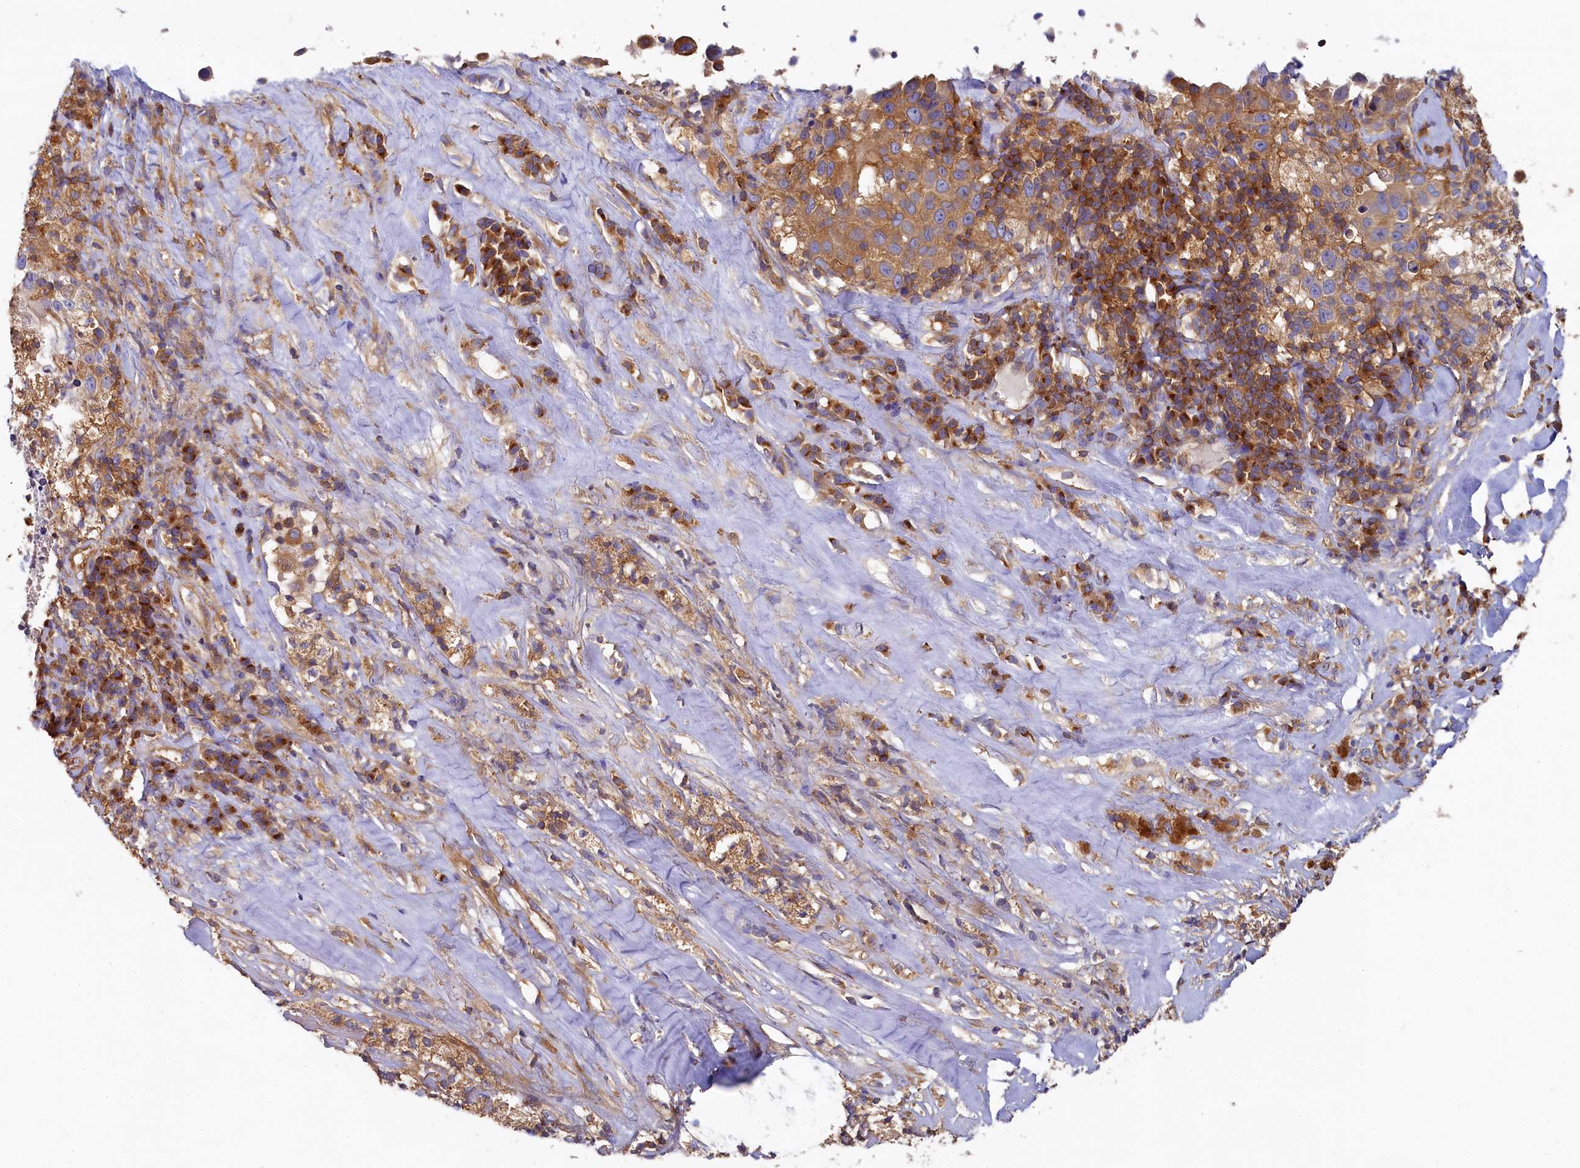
{"staining": {"intensity": "moderate", "quantity": "<25%", "location": "cytoplasmic/membranous"}, "tissue": "melanoma", "cell_type": "Tumor cells", "image_type": "cancer", "snomed": [{"axis": "morphology", "description": "Malignant melanoma, Metastatic site"}, {"axis": "topography", "description": "Lymph node"}], "caption": "Tumor cells show moderate cytoplasmic/membranous positivity in approximately <25% of cells in malignant melanoma (metastatic site).", "gene": "PPIP5K1", "patient": {"sex": "male", "age": 62}}